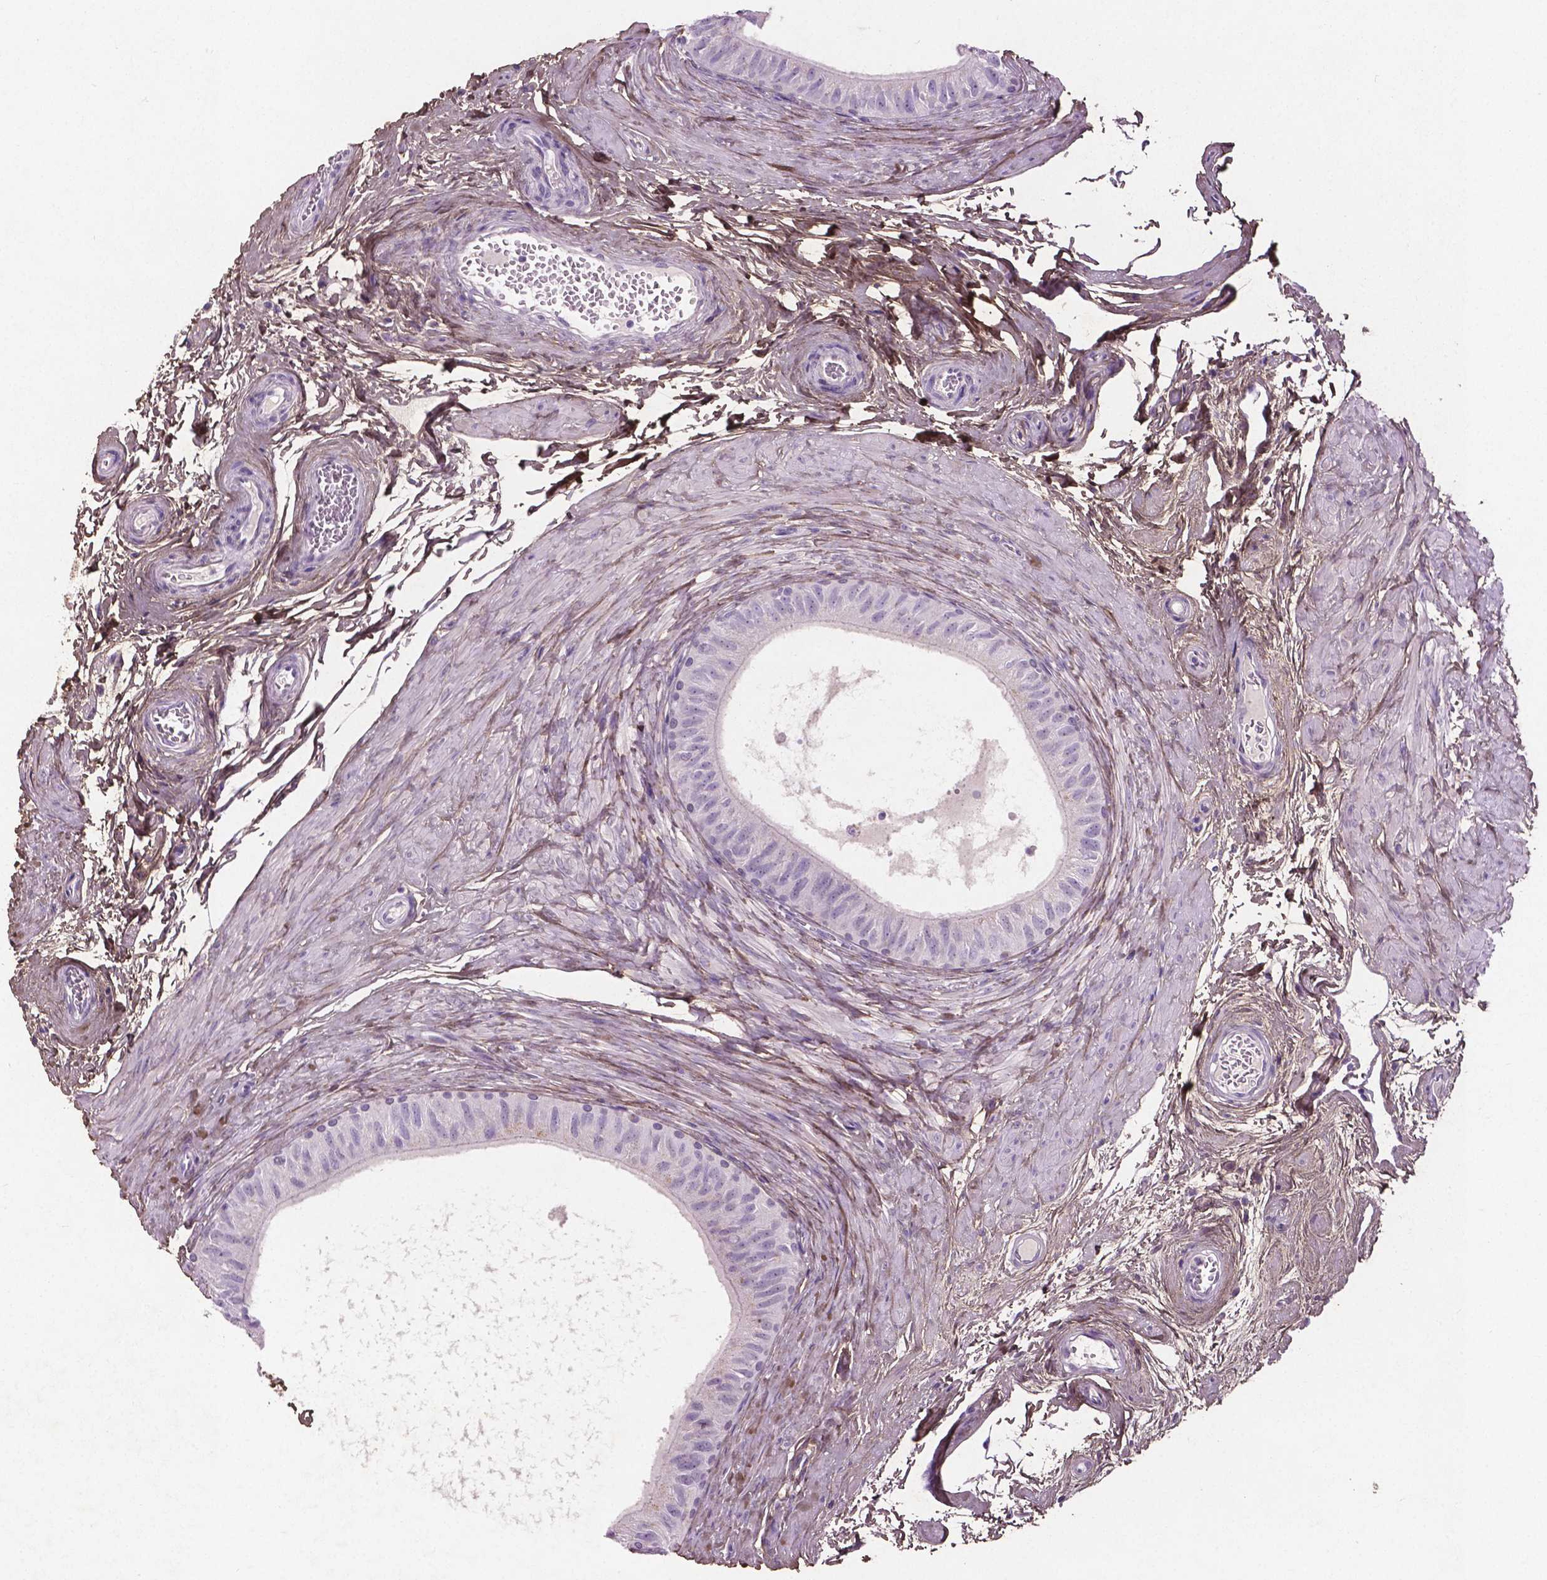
{"staining": {"intensity": "negative", "quantity": "none", "location": "none"}, "tissue": "epididymis", "cell_type": "Glandular cells", "image_type": "normal", "snomed": [{"axis": "morphology", "description": "Normal tissue, NOS"}, {"axis": "topography", "description": "Epididymis"}], "caption": "Image shows no significant protein staining in glandular cells of benign epididymis. Brightfield microscopy of immunohistochemistry (IHC) stained with DAB (3,3'-diaminobenzidine) (brown) and hematoxylin (blue), captured at high magnification.", "gene": "DLG2", "patient": {"sex": "male", "age": 36}}